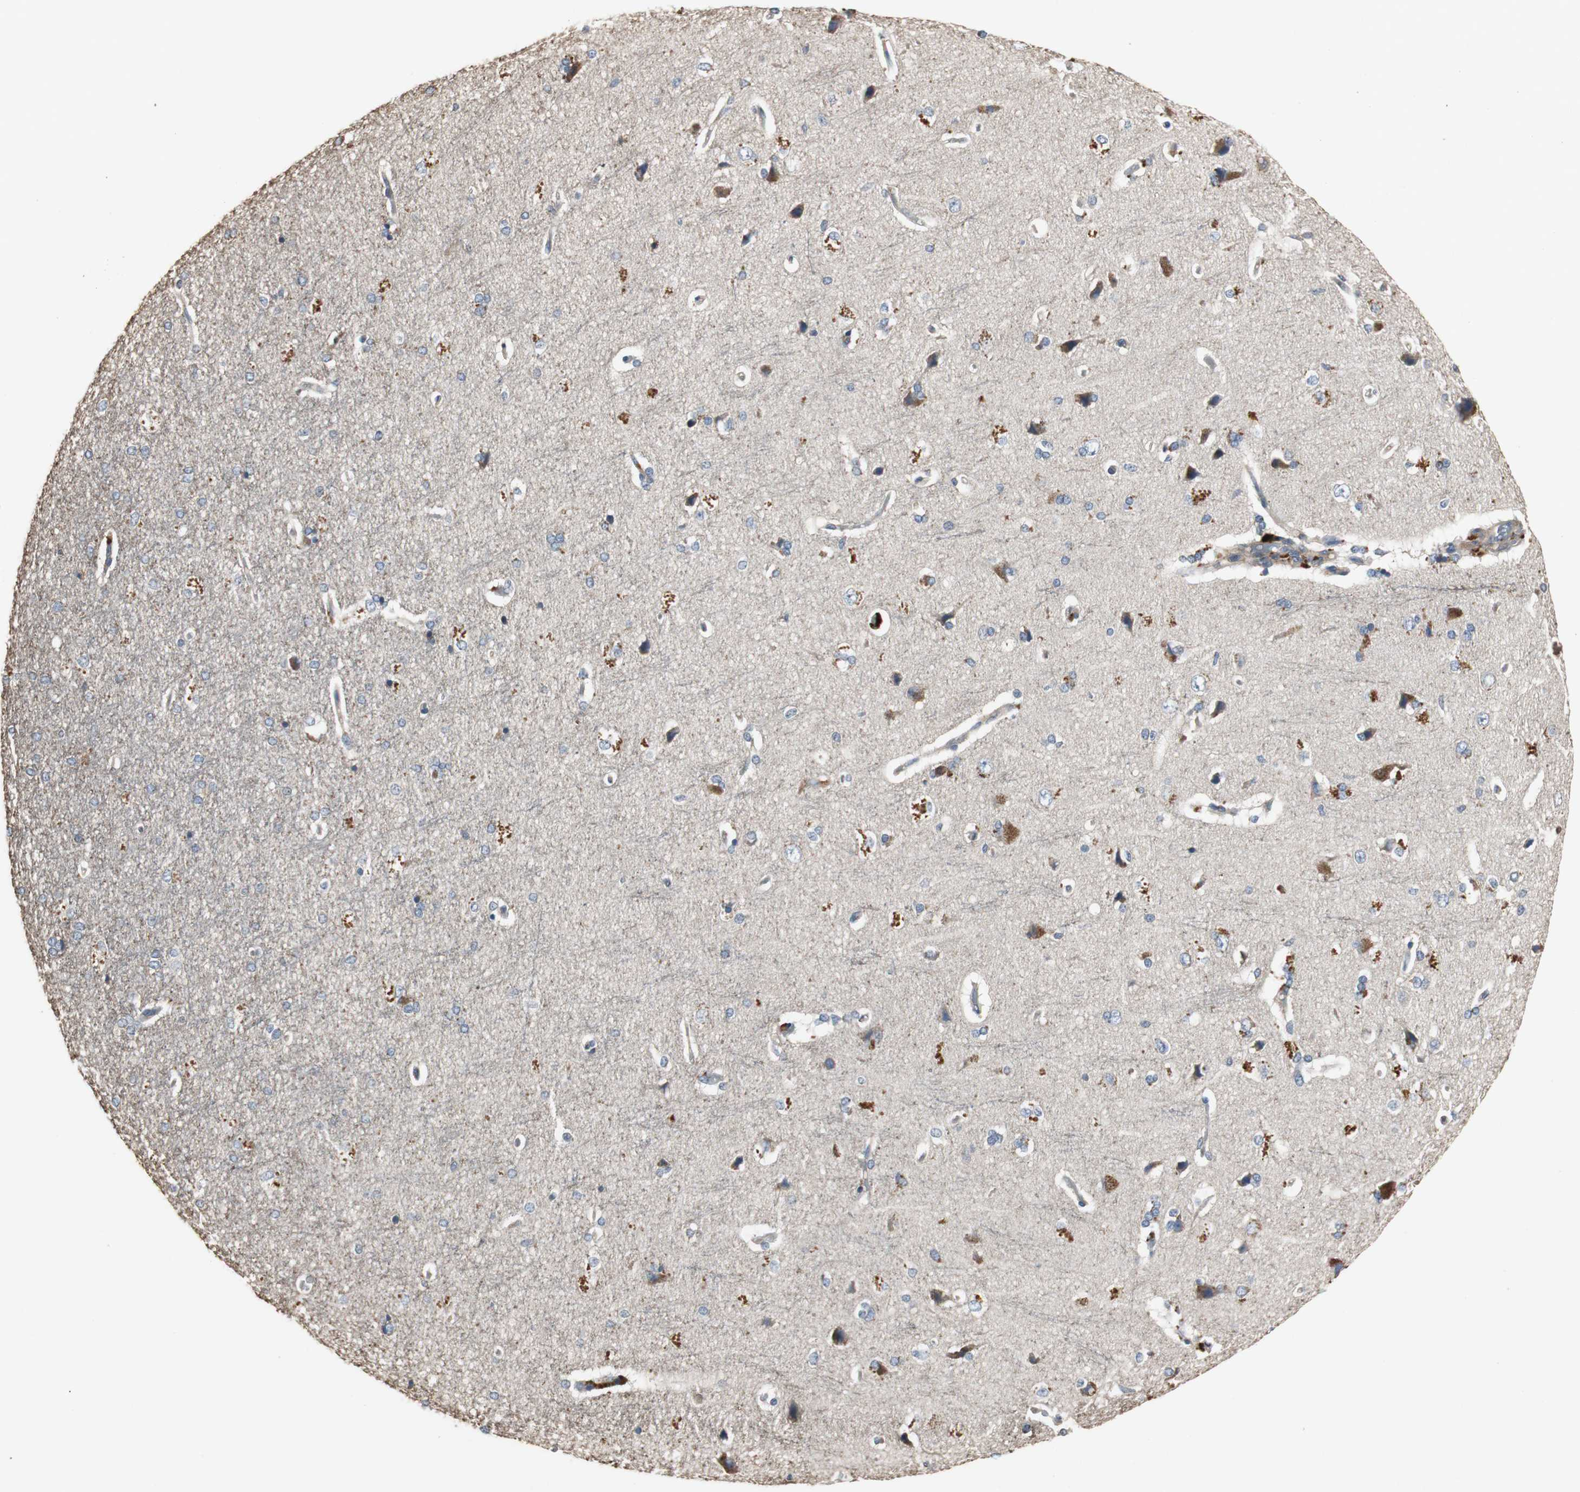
{"staining": {"intensity": "moderate", "quantity": "25%-75%", "location": "cytoplasmic/membranous"}, "tissue": "cerebral cortex", "cell_type": "Endothelial cells", "image_type": "normal", "snomed": [{"axis": "morphology", "description": "Normal tissue, NOS"}, {"axis": "topography", "description": "Cerebral cortex"}], "caption": "Cerebral cortex stained with a brown dye reveals moderate cytoplasmic/membranous positive positivity in about 25%-75% of endothelial cells.", "gene": "TNFRSF14", "patient": {"sex": "male", "age": 62}}